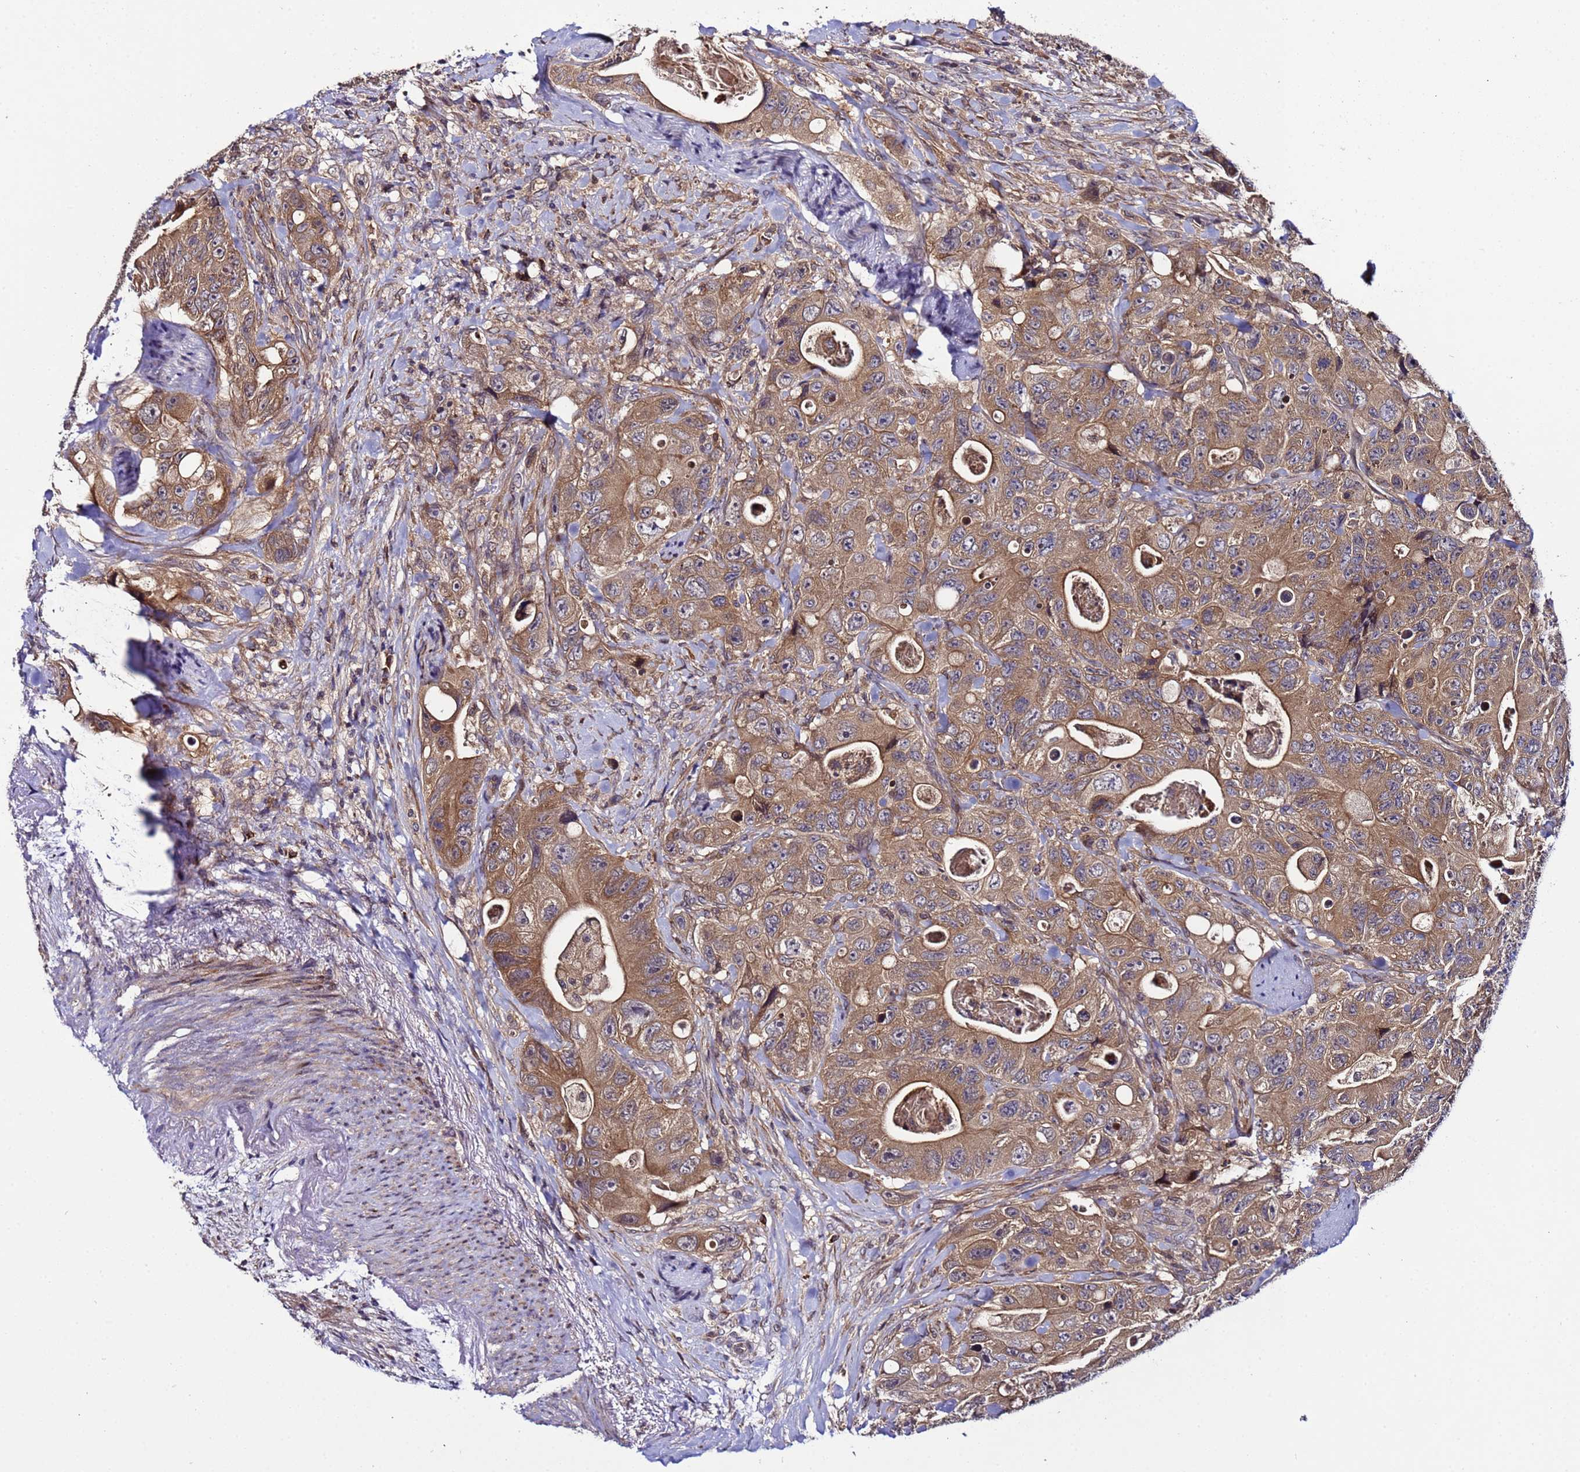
{"staining": {"intensity": "moderate", "quantity": ">75%", "location": "cytoplasmic/membranous"}, "tissue": "colorectal cancer", "cell_type": "Tumor cells", "image_type": "cancer", "snomed": [{"axis": "morphology", "description": "Adenocarcinoma, NOS"}, {"axis": "topography", "description": "Colon"}], "caption": "A medium amount of moderate cytoplasmic/membranous staining is identified in approximately >75% of tumor cells in colorectal adenocarcinoma tissue.", "gene": "PLXDC2", "patient": {"sex": "female", "age": 46}}